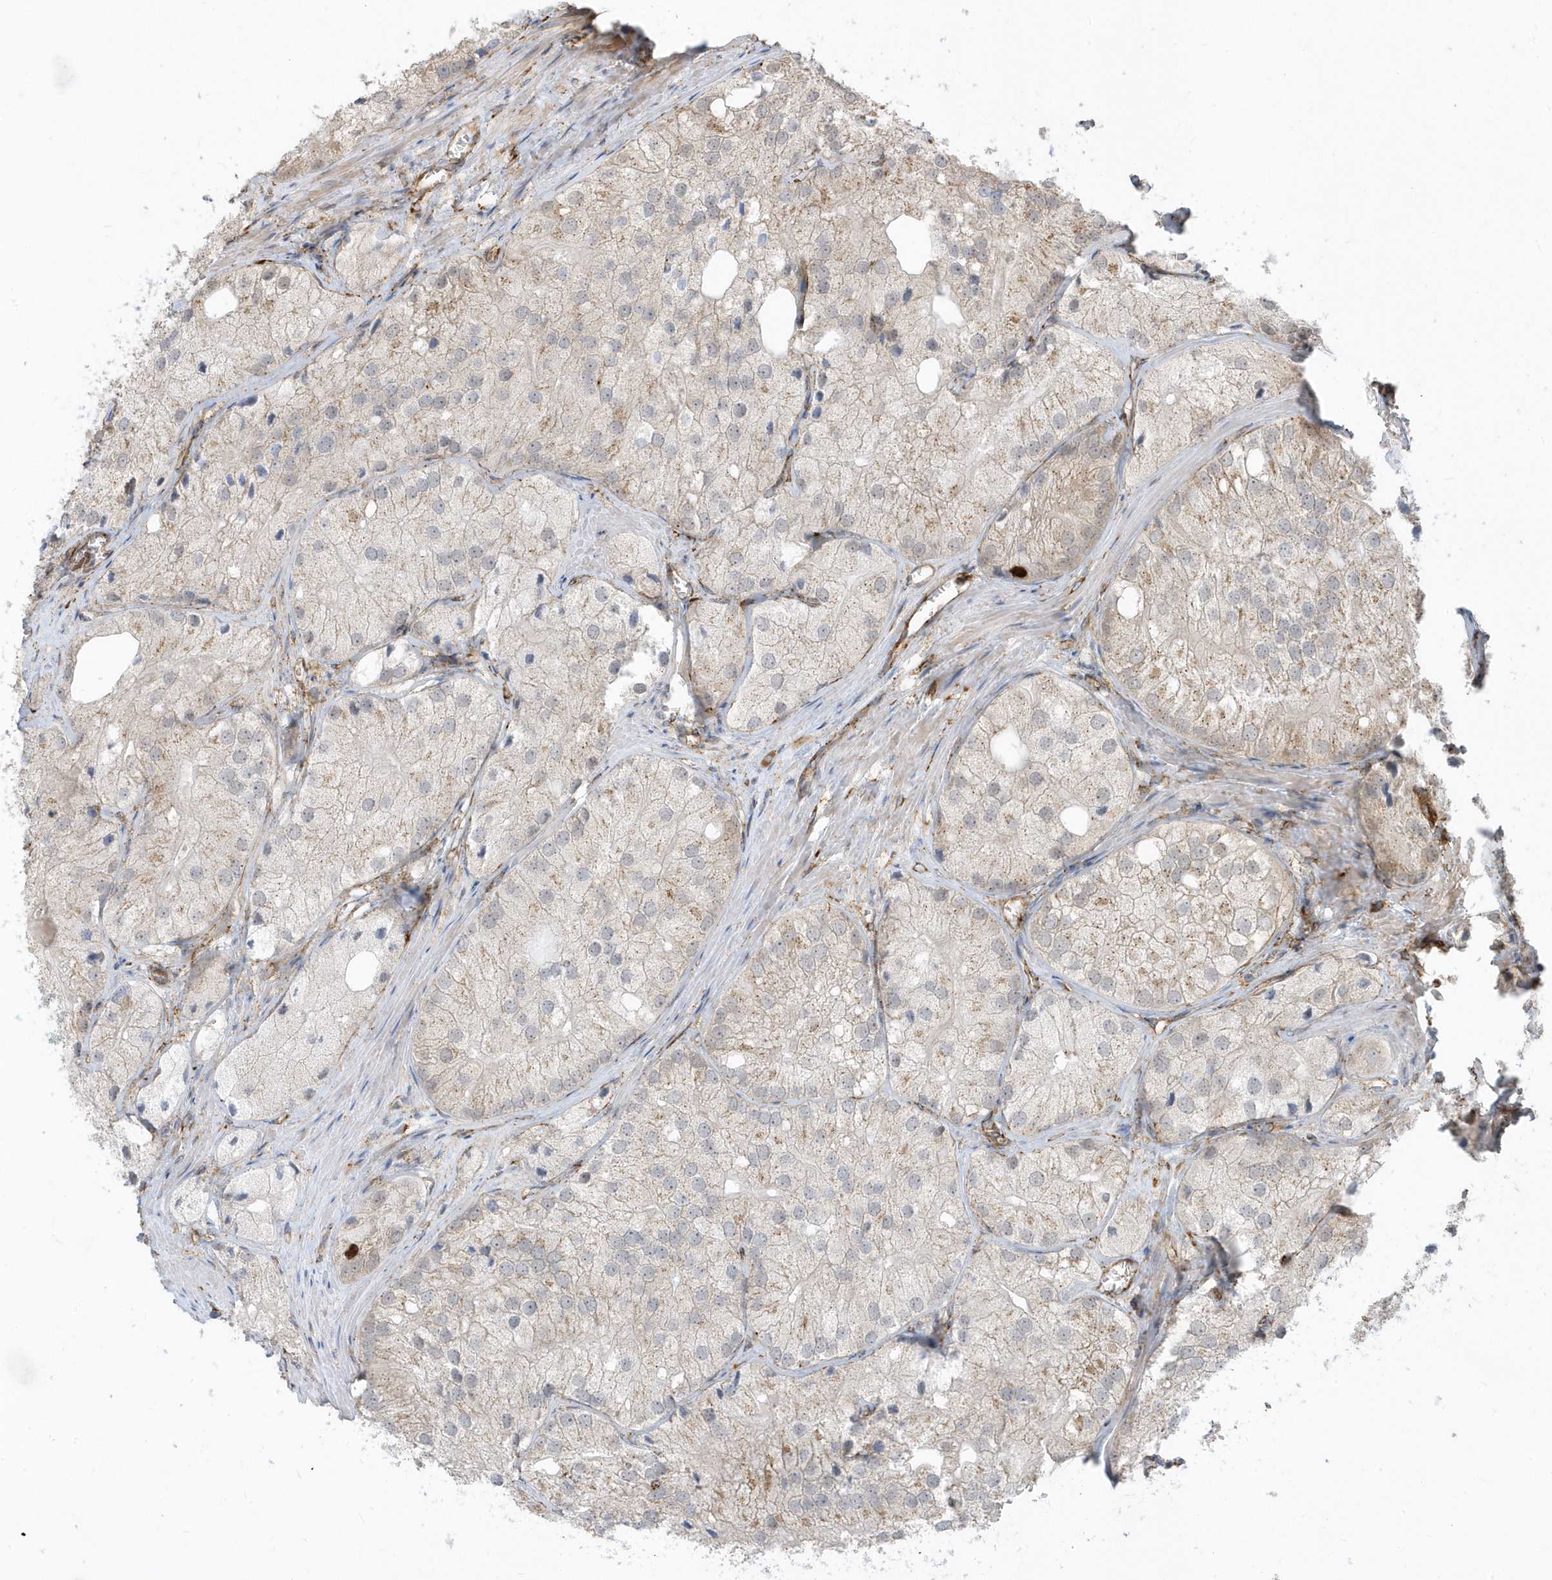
{"staining": {"intensity": "weak", "quantity": "<25%", "location": "cytoplasmic/membranous"}, "tissue": "prostate cancer", "cell_type": "Tumor cells", "image_type": "cancer", "snomed": [{"axis": "morphology", "description": "Adenocarcinoma, Low grade"}, {"axis": "topography", "description": "Prostate"}], "caption": "Immunohistochemistry histopathology image of neoplastic tissue: prostate adenocarcinoma (low-grade) stained with DAB (3,3'-diaminobenzidine) demonstrates no significant protein positivity in tumor cells.", "gene": "HRH4", "patient": {"sex": "male", "age": 69}}